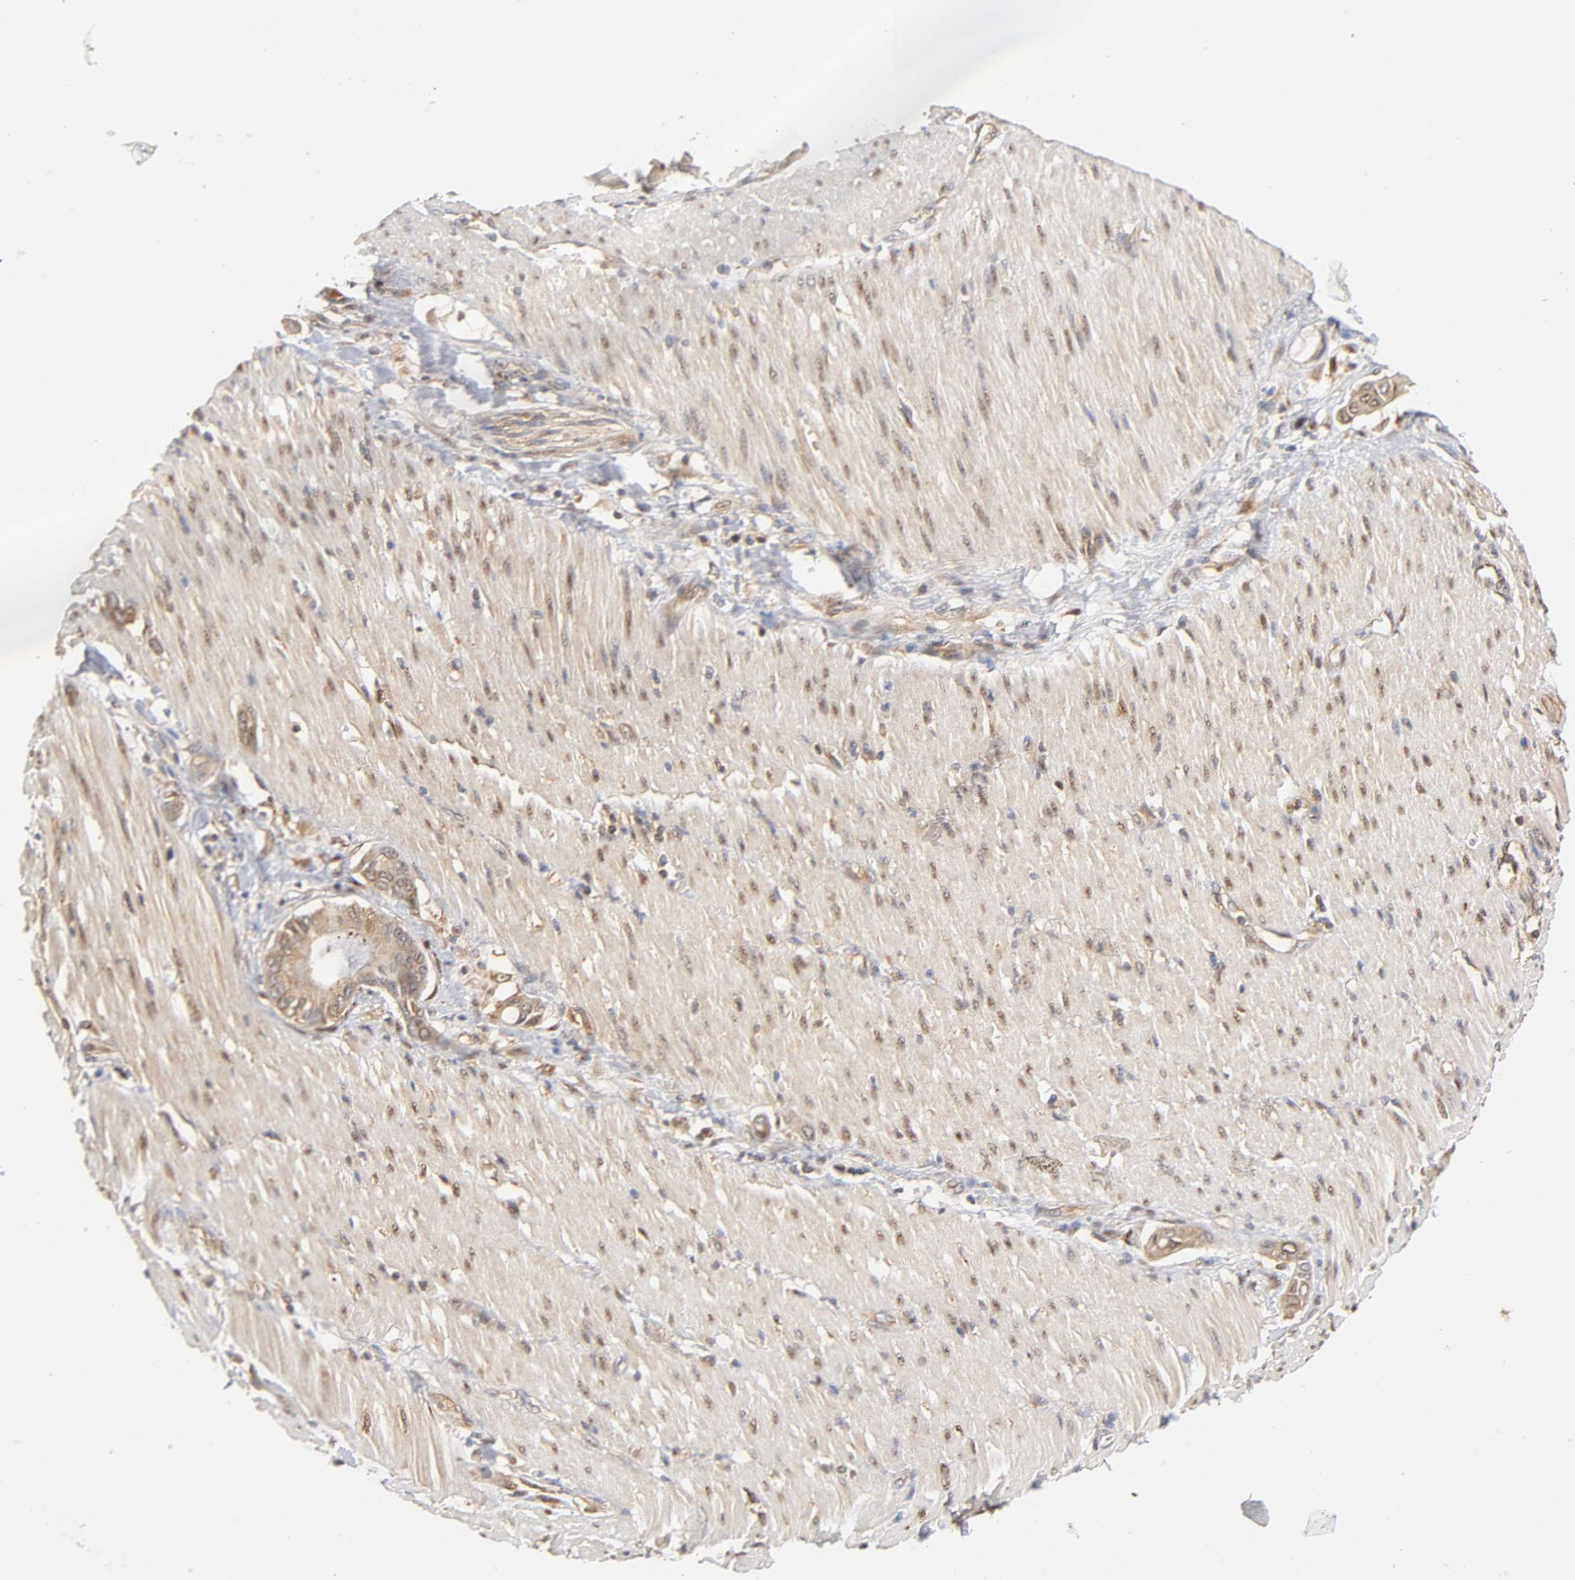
{"staining": {"intensity": "moderate", "quantity": ">75%", "location": "cytoplasmic/membranous"}, "tissue": "pancreatic cancer", "cell_type": "Tumor cells", "image_type": "cancer", "snomed": [{"axis": "morphology", "description": "Adenocarcinoma, NOS"}, {"axis": "morphology", "description": "Adenocarcinoma, metastatic, NOS"}, {"axis": "topography", "description": "Lymph node"}, {"axis": "topography", "description": "Pancreas"}, {"axis": "topography", "description": "Duodenum"}], "caption": "This photomicrograph demonstrates immunohistochemistry (IHC) staining of pancreatic metastatic adenocarcinoma, with medium moderate cytoplasmic/membranous staining in approximately >75% of tumor cells.", "gene": "PAFAH1B1", "patient": {"sex": "female", "age": 64}}